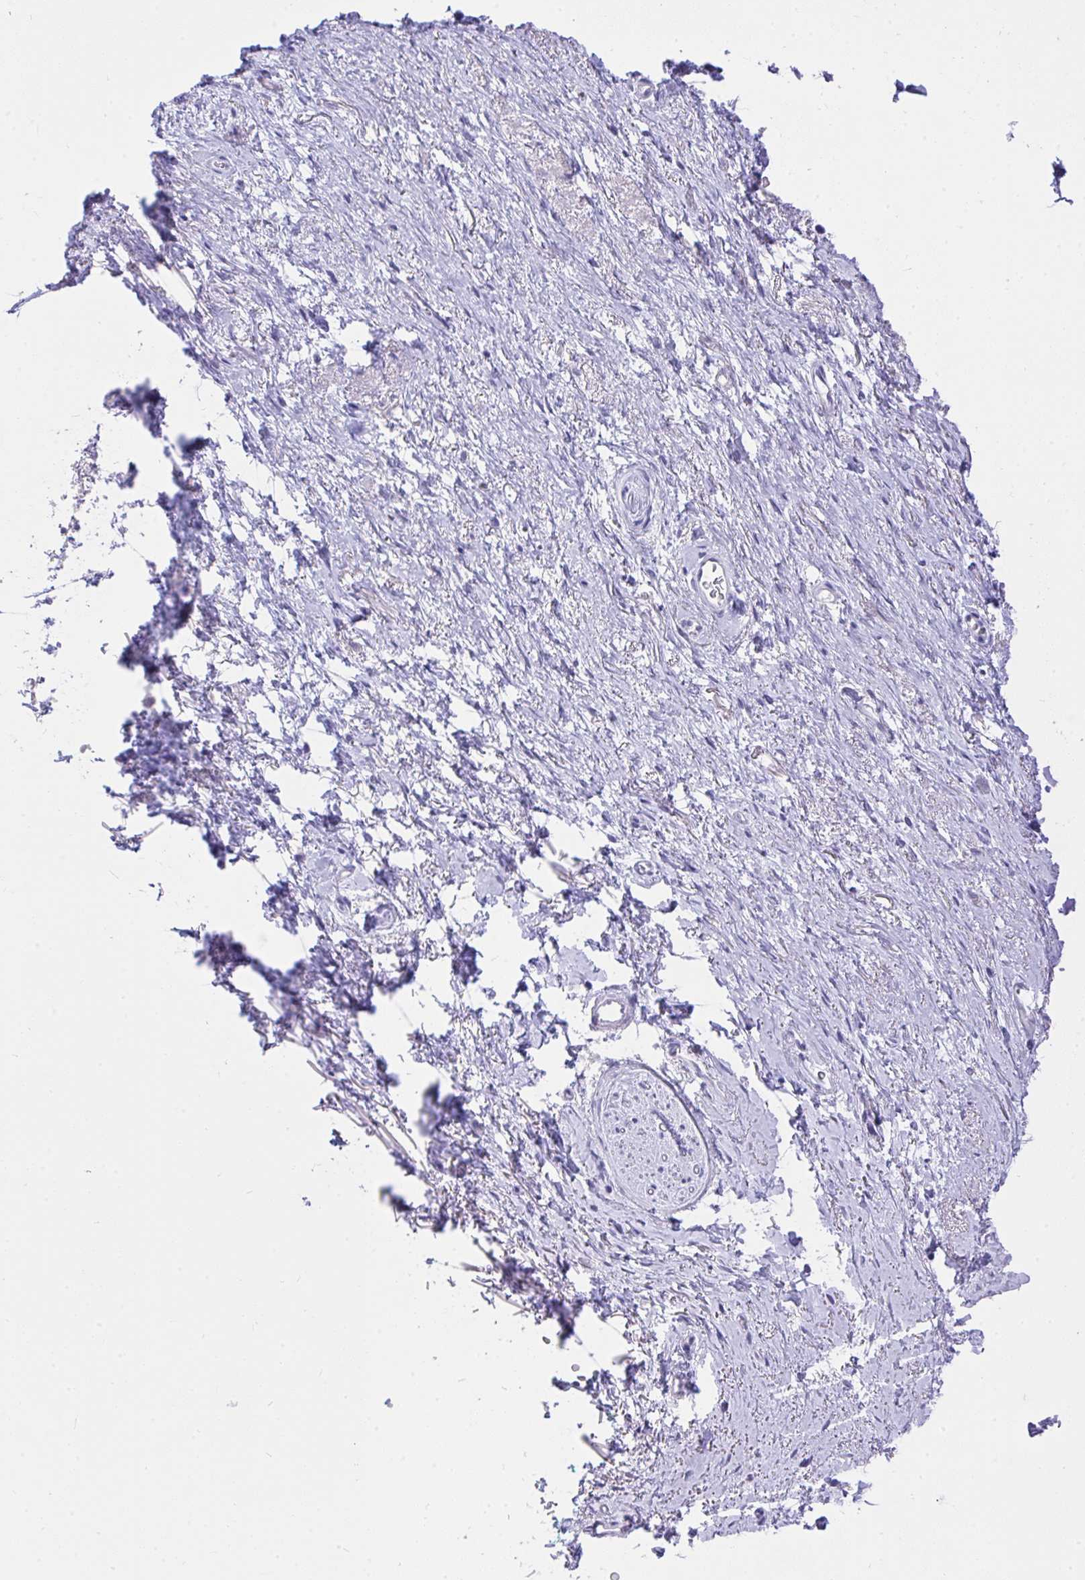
{"staining": {"intensity": "negative", "quantity": "none", "location": "none"}, "tissue": "adipose tissue", "cell_type": "Adipocytes", "image_type": "normal", "snomed": [{"axis": "morphology", "description": "Normal tissue, NOS"}, {"axis": "topography", "description": "Vulva"}, {"axis": "topography", "description": "Peripheral nerve tissue"}], "caption": "DAB (3,3'-diaminobenzidine) immunohistochemical staining of normal adipose tissue demonstrates no significant staining in adipocytes.", "gene": "MS4A12", "patient": {"sex": "female", "age": 66}}